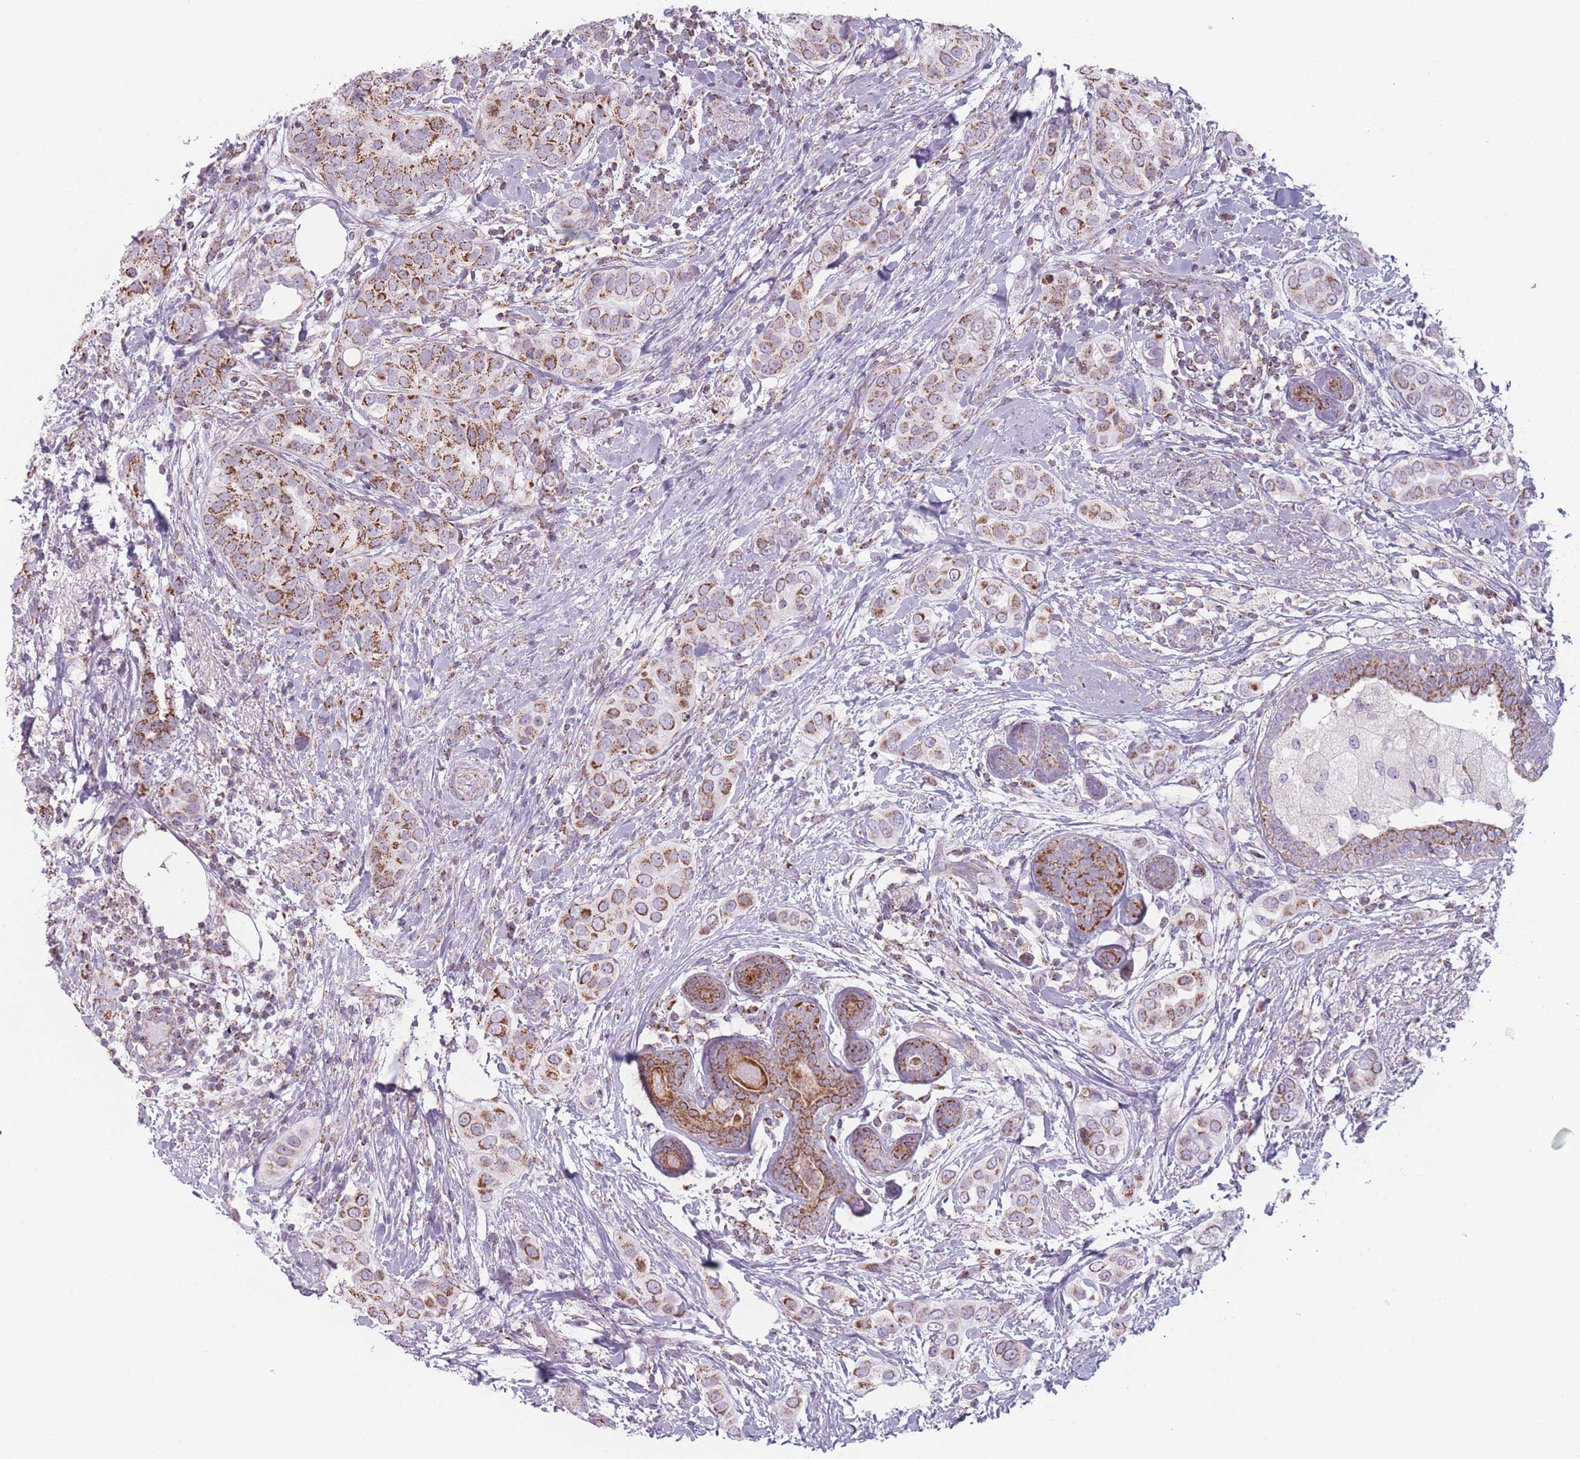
{"staining": {"intensity": "moderate", "quantity": ">75%", "location": "cytoplasmic/membranous"}, "tissue": "breast cancer", "cell_type": "Tumor cells", "image_type": "cancer", "snomed": [{"axis": "morphology", "description": "Lobular carcinoma"}, {"axis": "topography", "description": "Breast"}], "caption": "The immunohistochemical stain highlights moderate cytoplasmic/membranous staining in tumor cells of breast cancer (lobular carcinoma) tissue.", "gene": "DCHS1", "patient": {"sex": "female", "age": 51}}